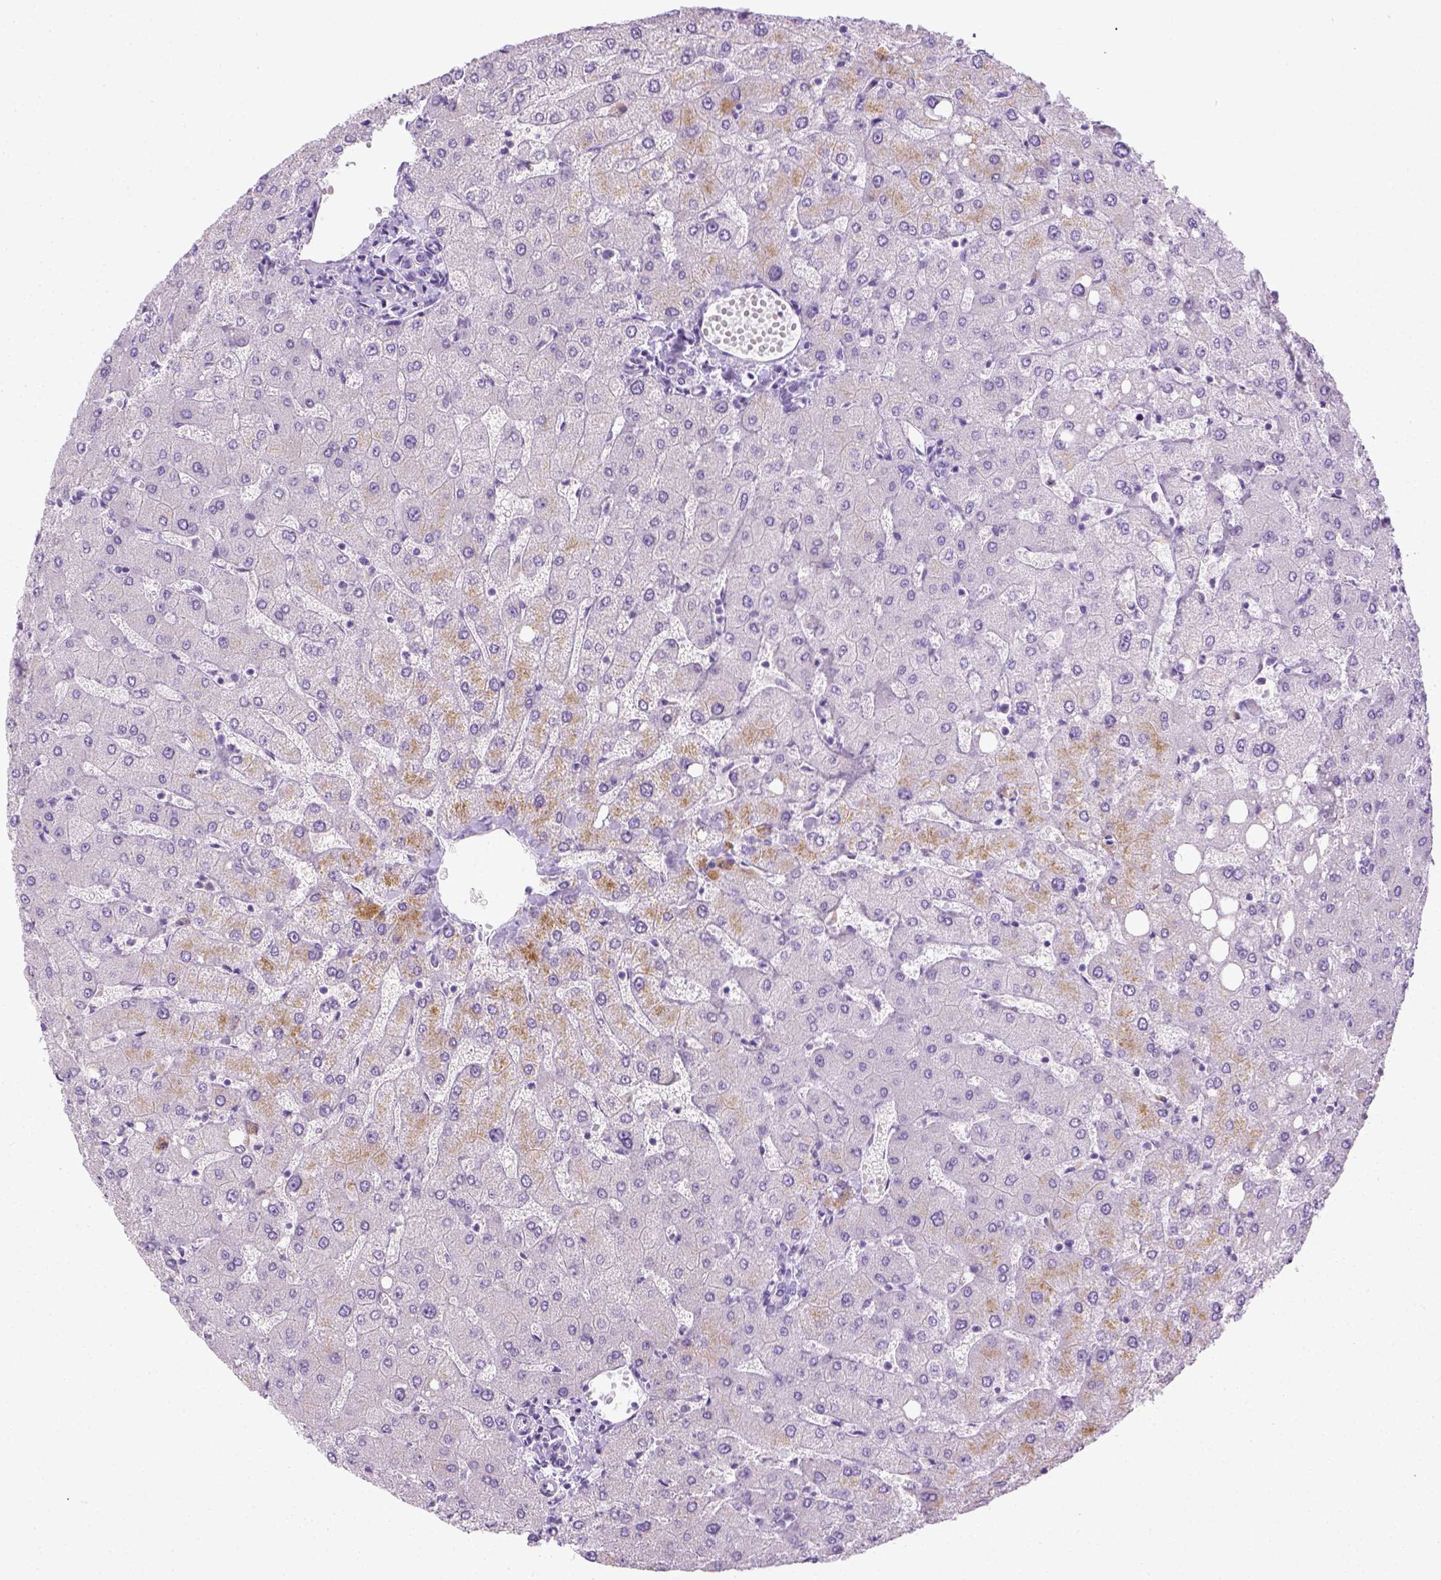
{"staining": {"intensity": "negative", "quantity": "none", "location": "none"}, "tissue": "liver", "cell_type": "Cholangiocytes", "image_type": "normal", "snomed": [{"axis": "morphology", "description": "Normal tissue, NOS"}, {"axis": "topography", "description": "Liver"}], "caption": "High power microscopy image of an immunohistochemistry (IHC) photomicrograph of benign liver, revealing no significant positivity in cholangiocytes. (DAB (3,3'-diaminobenzidine) immunohistochemistry, high magnification).", "gene": "LGSN", "patient": {"sex": "female", "age": 54}}